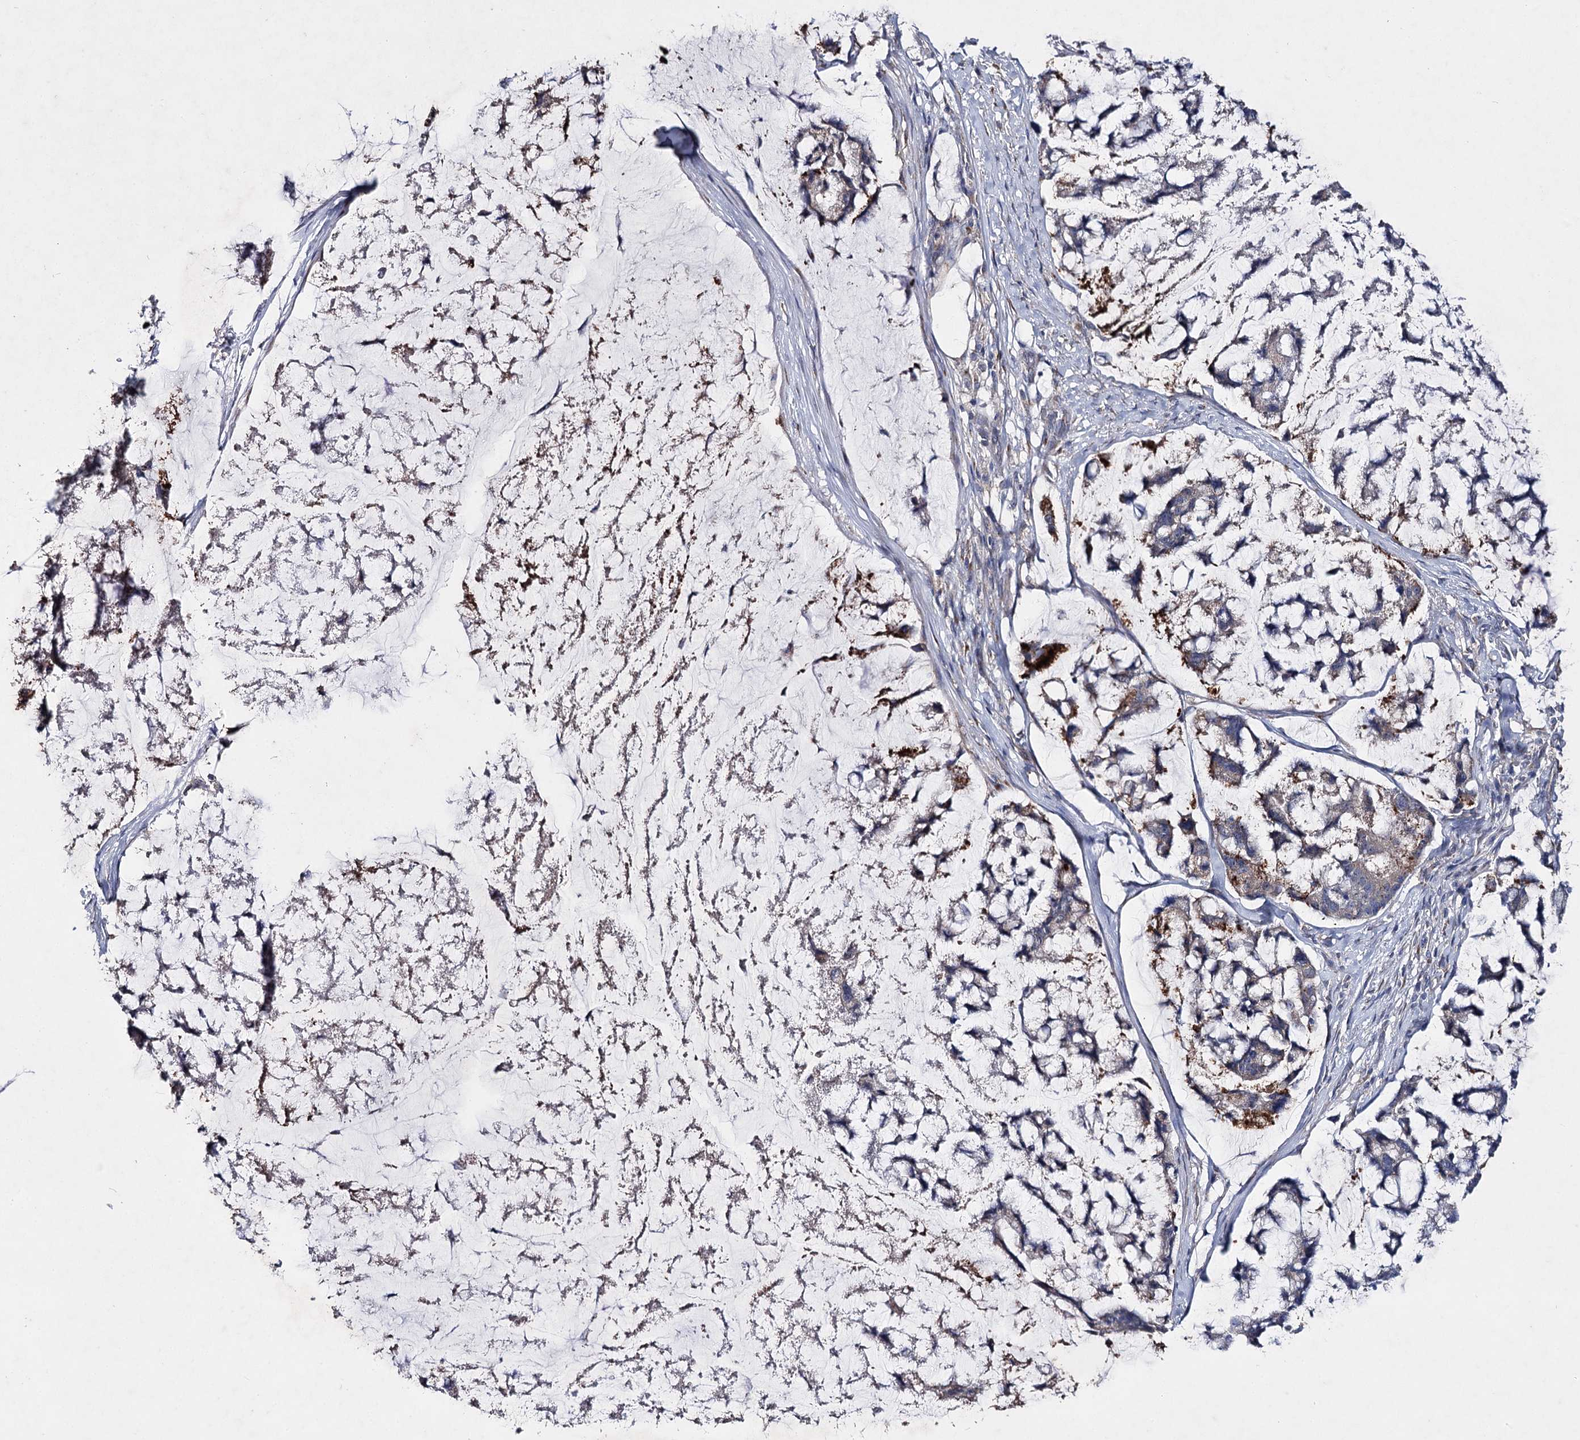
{"staining": {"intensity": "weak", "quantity": "<25%", "location": "cytoplasmic/membranous"}, "tissue": "stomach cancer", "cell_type": "Tumor cells", "image_type": "cancer", "snomed": [{"axis": "morphology", "description": "Adenocarcinoma, NOS"}, {"axis": "topography", "description": "Stomach, lower"}], "caption": "Immunohistochemistry (IHC) of human adenocarcinoma (stomach) exhibits no staining in tumor cells.", "gene": "IL1RAP", "patient": {"sex": "male", "age": 67}}